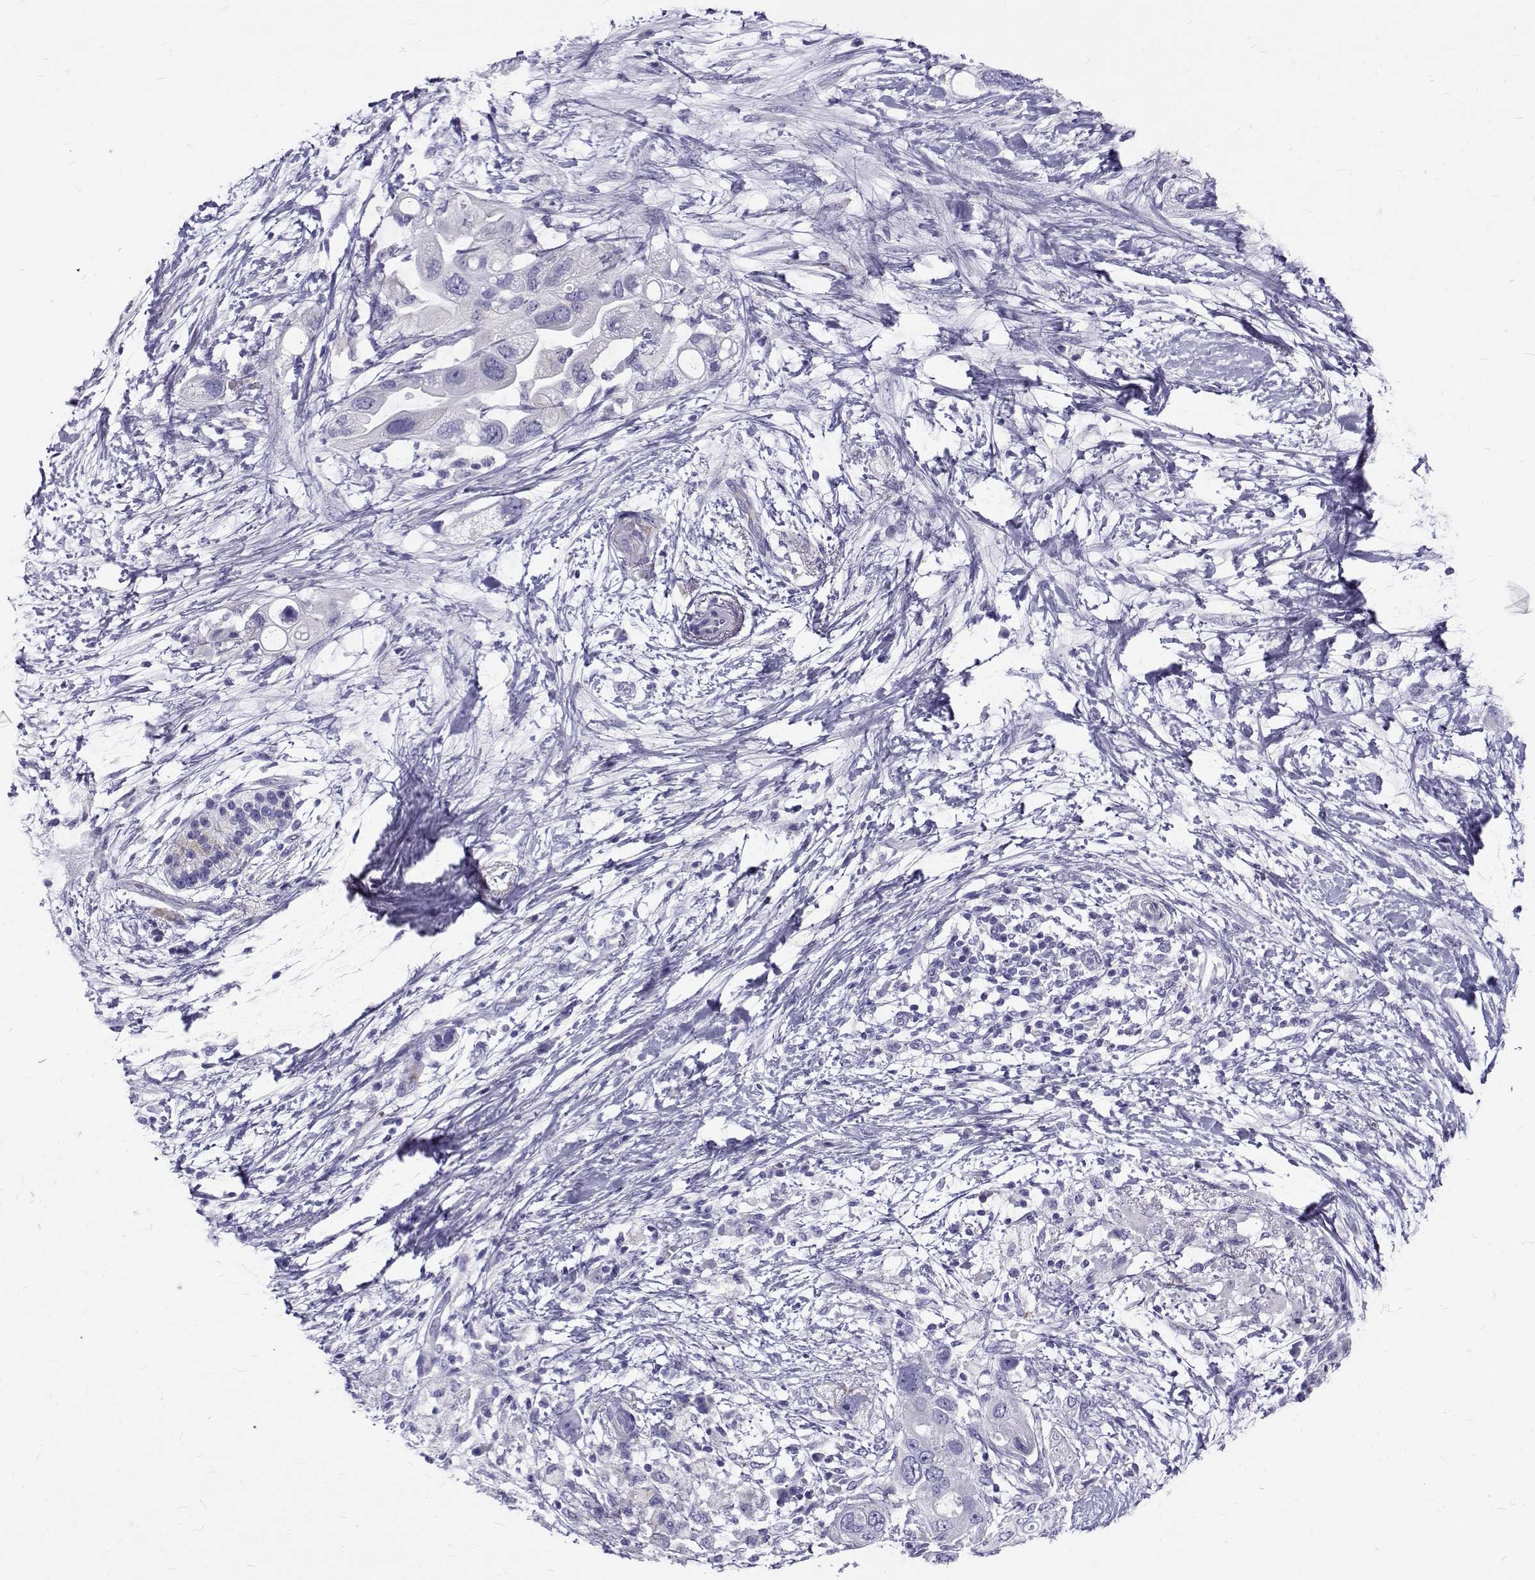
{"staining": {"intensity": "negative", "quantity": "none", "location": "none"}, "tissue": "pancreatic cancer", "cell_type": "Tumor cells", "image_type": "cancer", "snomed": [{"axis": "morphology", "description": "Adenocarcinoma, NOS"}, {"axis": "topography", "description": "Pancreas"}], "caption": "IHC micrograph of neoplastic tissue: human pancreatic cancer (adenocarcinoma) stained with DAB (3,3'-diaminobenzidine) displays no significant protein staining in tumor cells. (DAB immunohistochemistry with hematoxylin counter stain).", "gene": "IGSF1", "patient": {"sex": "female", "age": 72}}